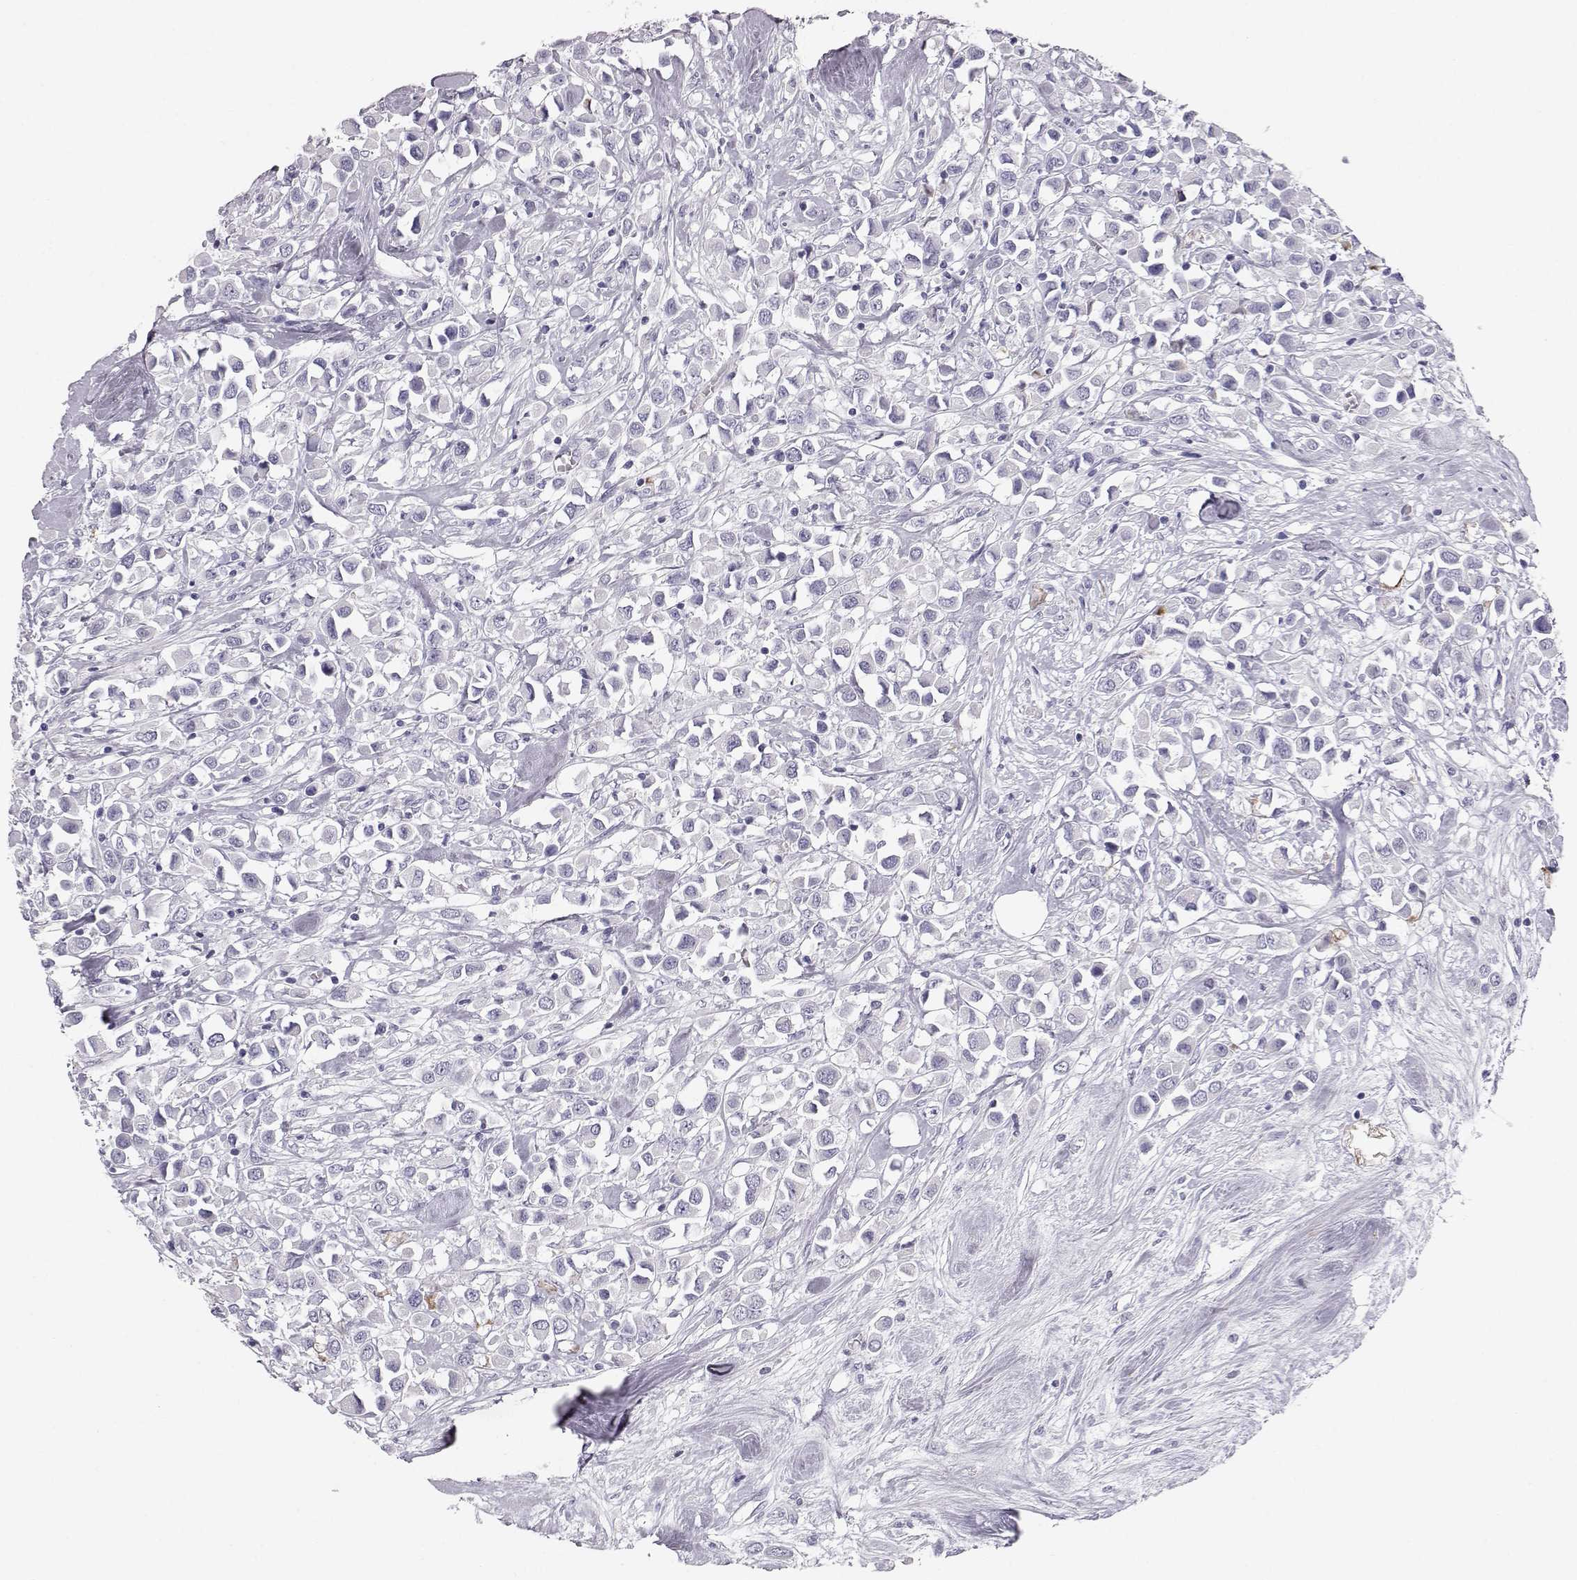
{"staining": {"intensity": "negative", "quantity": "none", "location": "none"}, "tissue": "breast cancer", "cell_type": "Tumor cells", "image_type": "cancer", "snomed": [{"axis": "morphology", "description": "Duct carcinoma"}, {"axis": "topography", "description": "Breast"}], "caption": "Immunohistochemistry of breast cancer (infiltrating ductal carcinoma) exhibits no positivity in tumor cells.", "gene": "KRTAP16-1", "patient": {"sex": "female", "age": 61}}